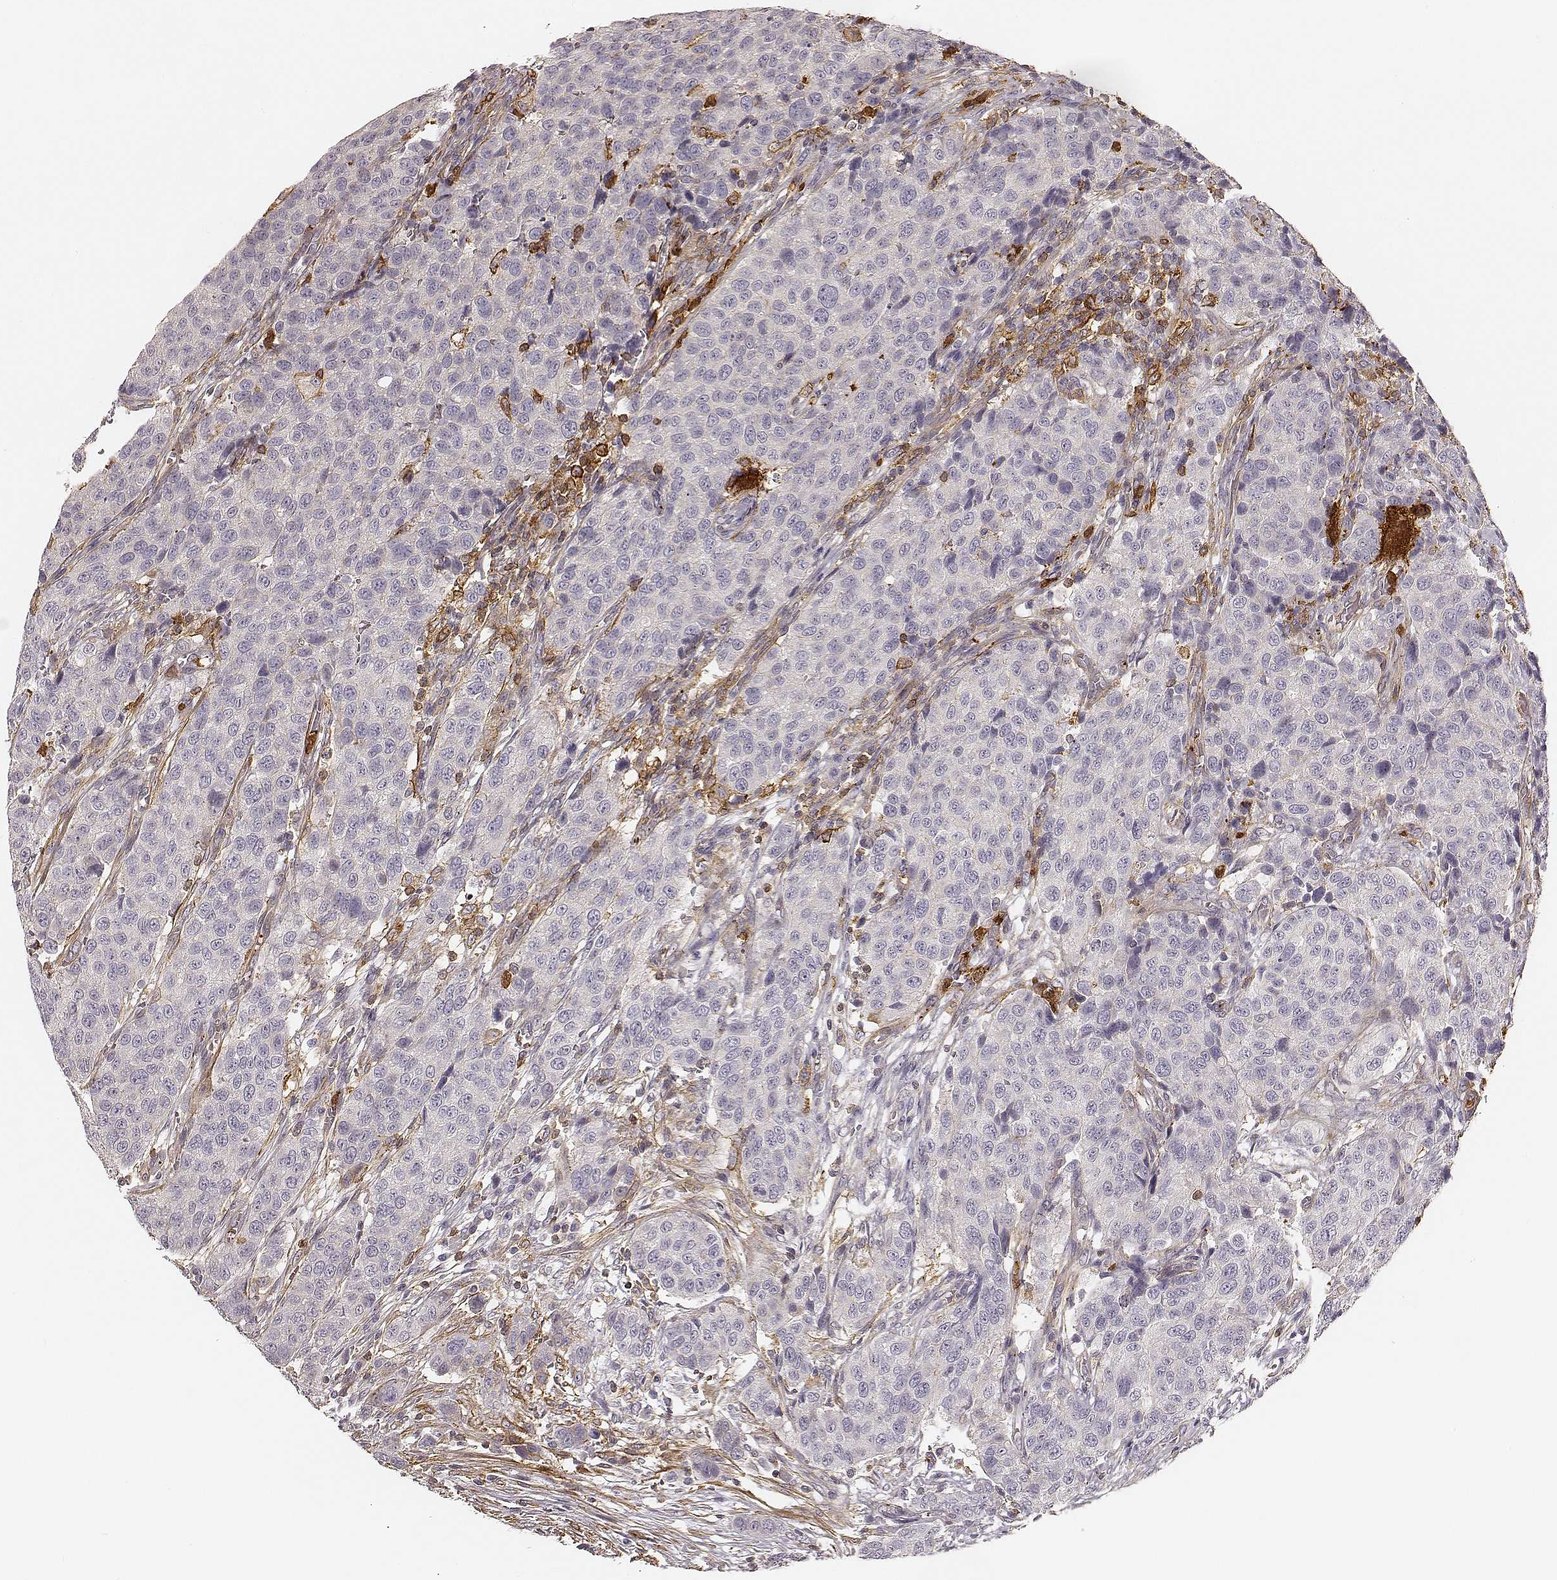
{"staining": {"intensity": "negative", "quantity": "none", "location": "none"}, "tissue": "urothelial cancer", "cell_type": "Tumor cells", "image_type": "cancer", "snomed": [{"axis": "morphology", "description": "Urothelial carcinoma, High grade"}, {"axis": "topography", "description": "Urinary bladder"}], "caption": "DAB immunohistochemical staining of urothelial cancer reveals no significant positivity in tumor cells. (DAB (3,3'-diaminobenzidine) IHC, high magnification).", "gene": "ZYX", "patient": {"sex": "female", "age": 58}}